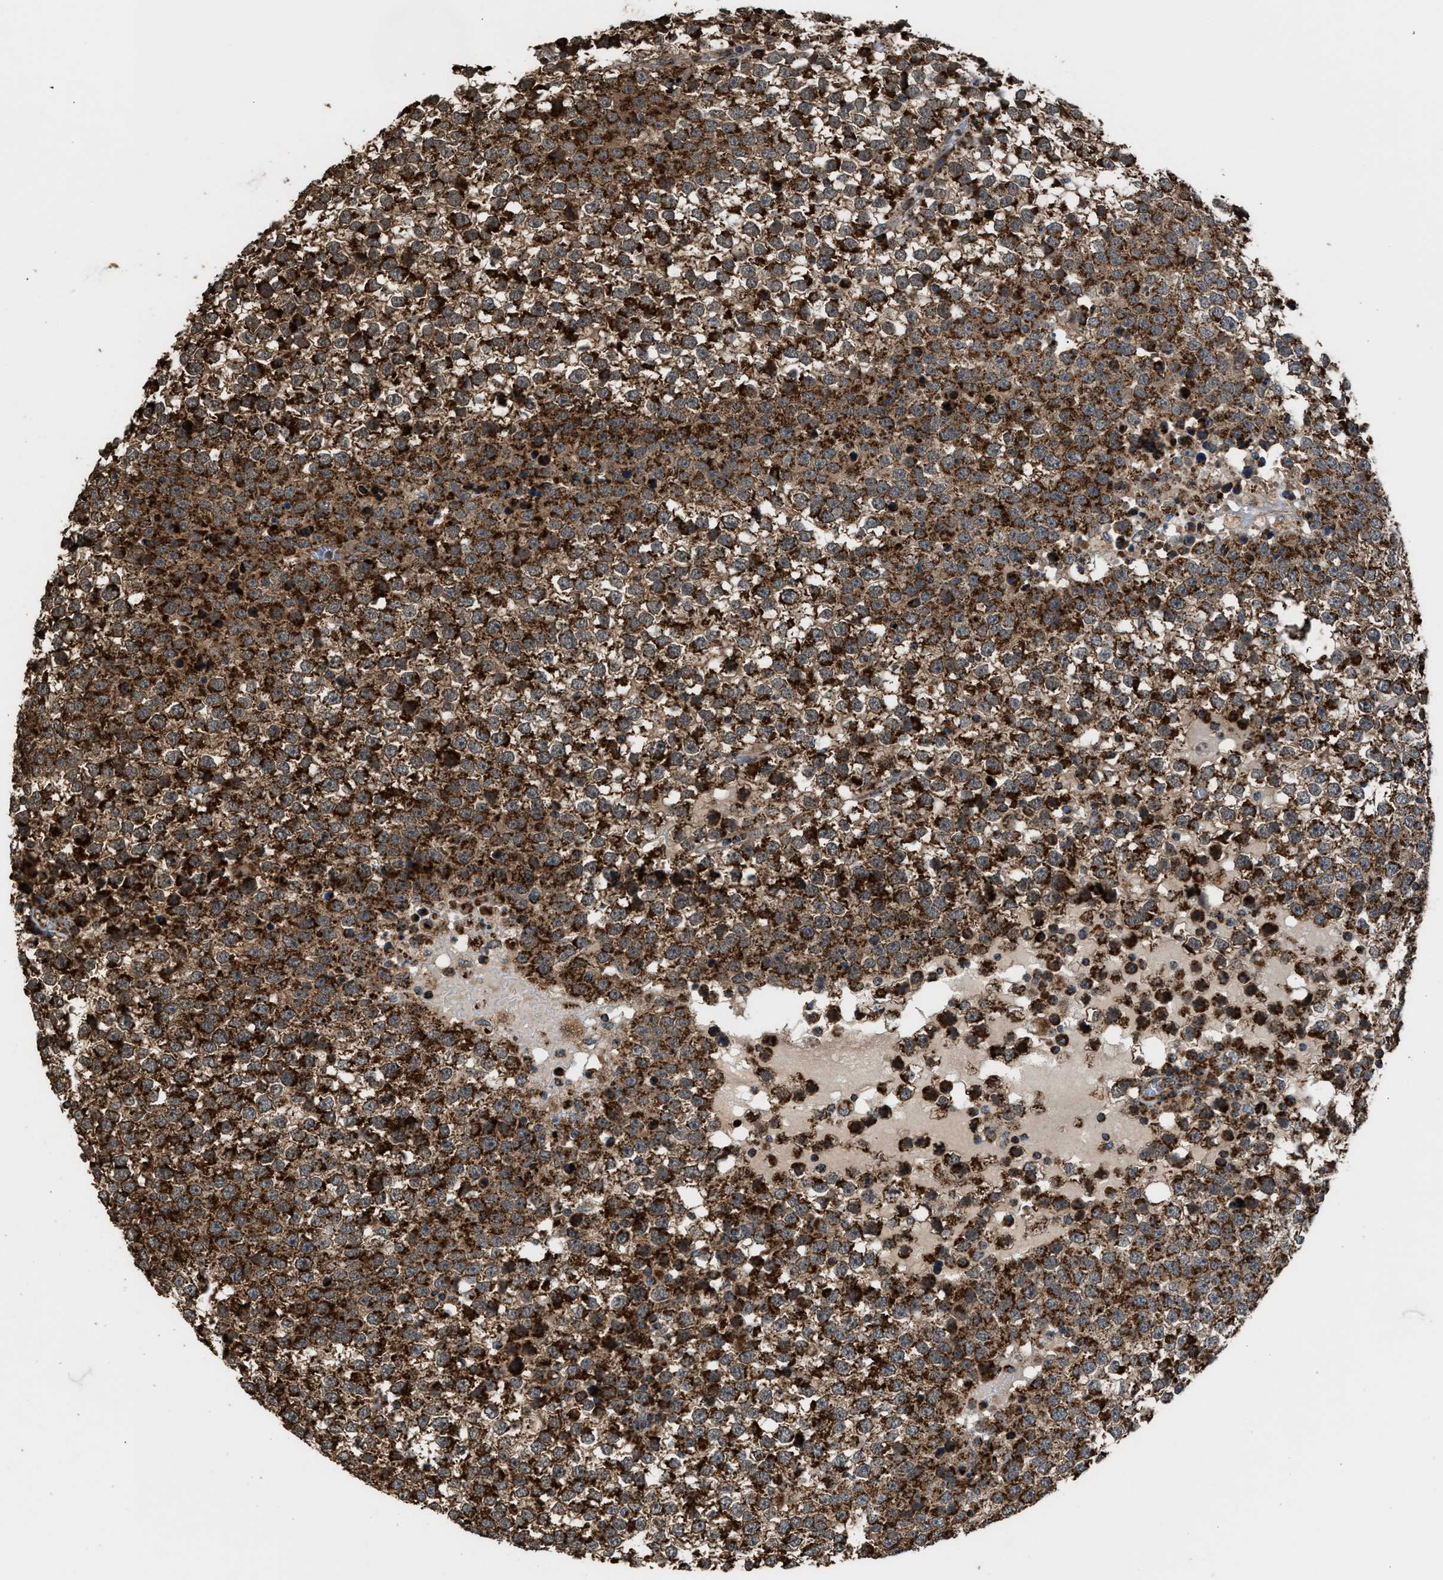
{"staining": {"intensity": "strong", "quantity": ">75%", "location": "cytoplasmic/membranous"}, "tissue": "testis cancer", "cell_type": "Tumor cells", "image_type": "cancer", "snomed": [{"axis": "morphology", "description": "Seminoma, NOS"}, {"axis": "topography", "description": "Testis"}], "caption": "Immunohistochemical staining of human testis cancer (seminoma) displays high levels of strong cytoplasmic/membranous positivity in about >75% of tumor cells.", "gene": "SGSM2", "patient": {"sex": "male", "age": 65}}